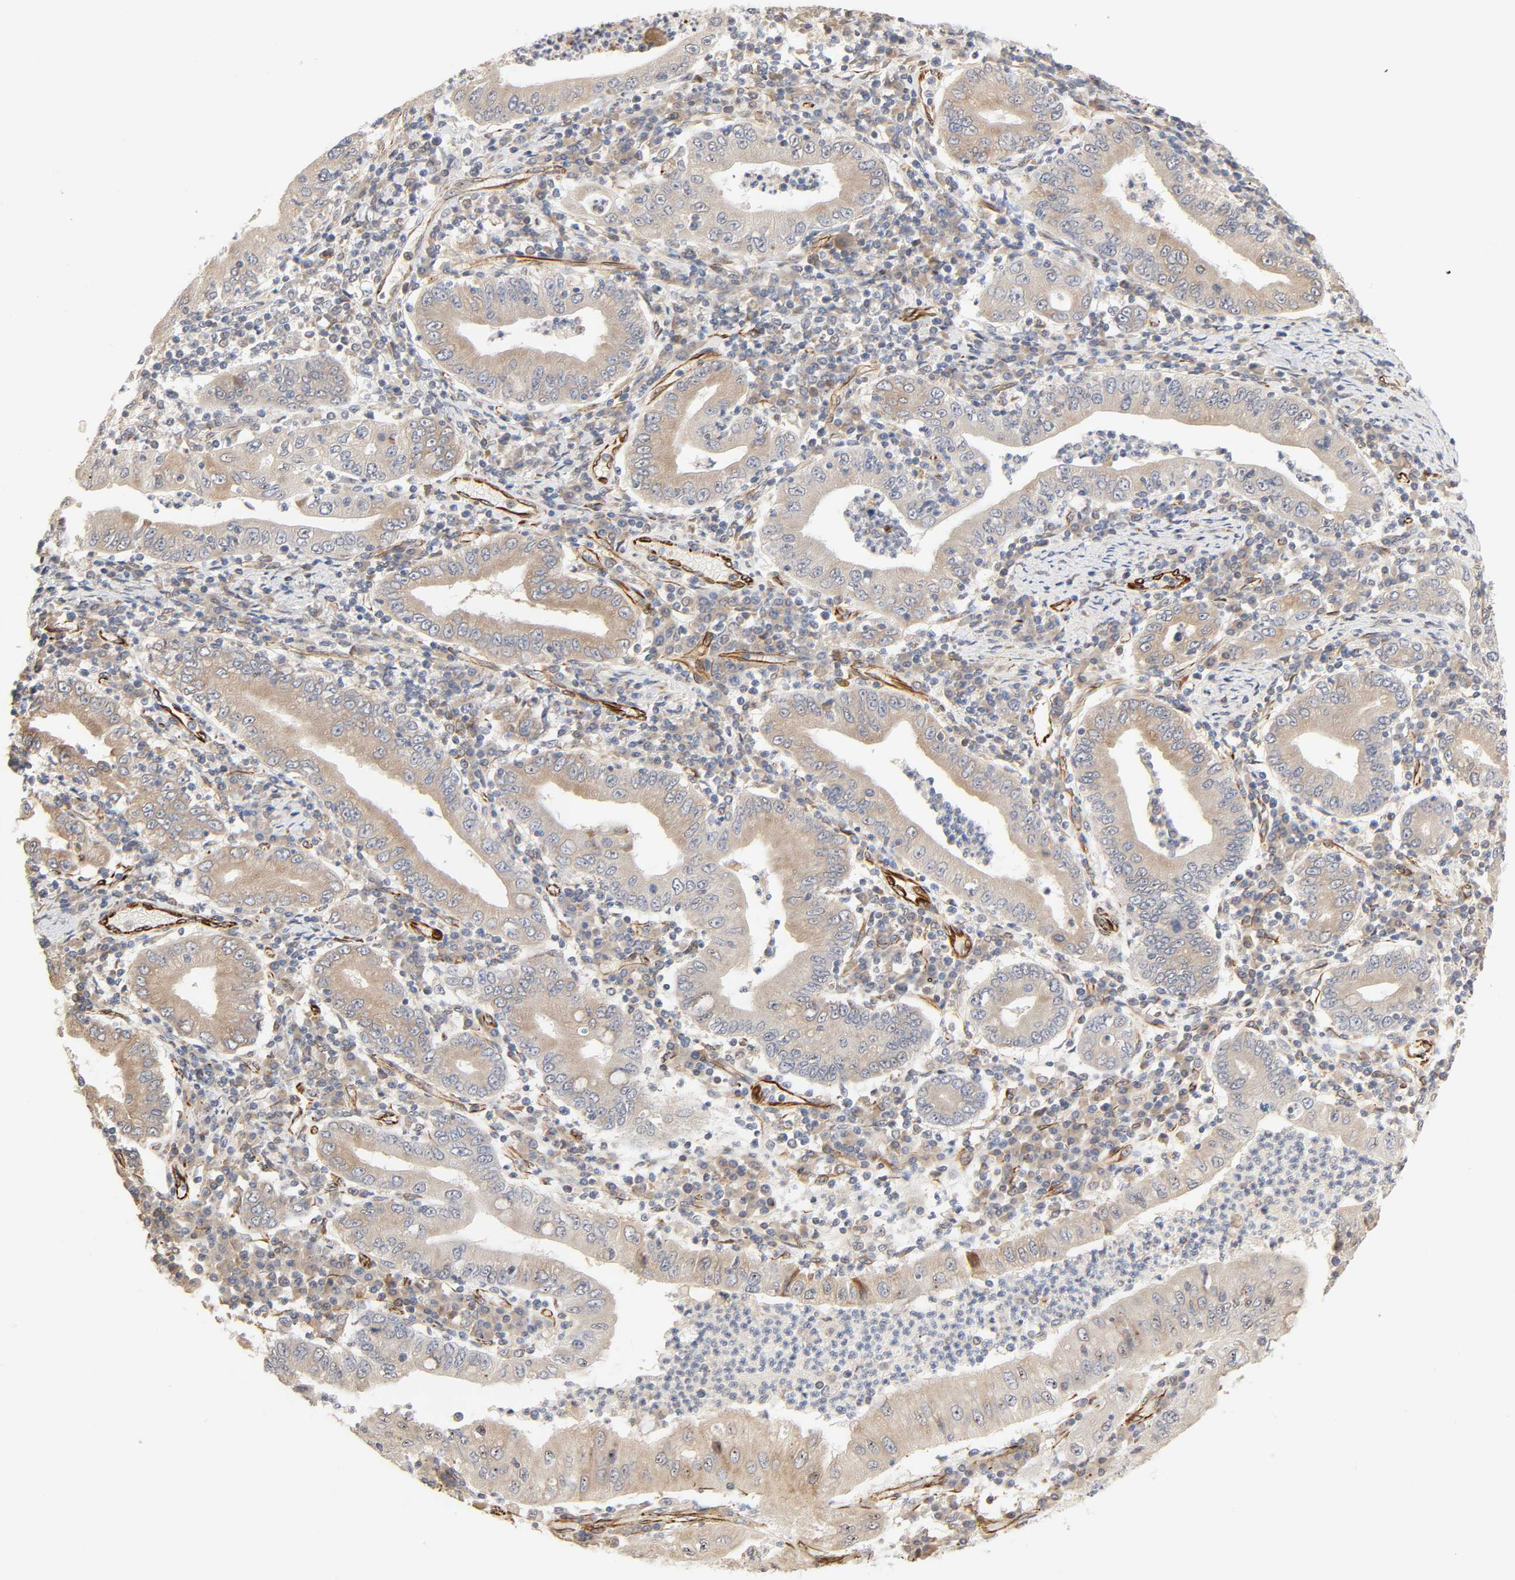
{"staining": {"intensity": "moderate", "quantity": ">75%", "location": "cytoplasmic/membranous"}, "tissue": "stomach cancer", "cell_type": "Tumor cells", "image_type": "cancer", "snomed": [{"axis": "morphology", "description": "Normal tissue, NOS"}, {"axis": "morphology", "description": "Adenocarcinoma, NOS"}, {"axis": "topography", "description": "Esophagus"}, {"axis": "topography", "description": "Stomach, upper"}, {"axis": "topography", "description": "Peripheral nerve tissue"}], "caption": "Immunohistochemical staining of stomach cancer (adenocarcinoma) demonstrates medium levels of moderate cytoplasmic/membranous positivity in approximately >75% of tumor cells. Immunohistochemistry (ihc) stains the protein in brown and the nuclei are stained blue.", "gene": "FAM118A", "patient": {"sex": "male", "age": 62}}